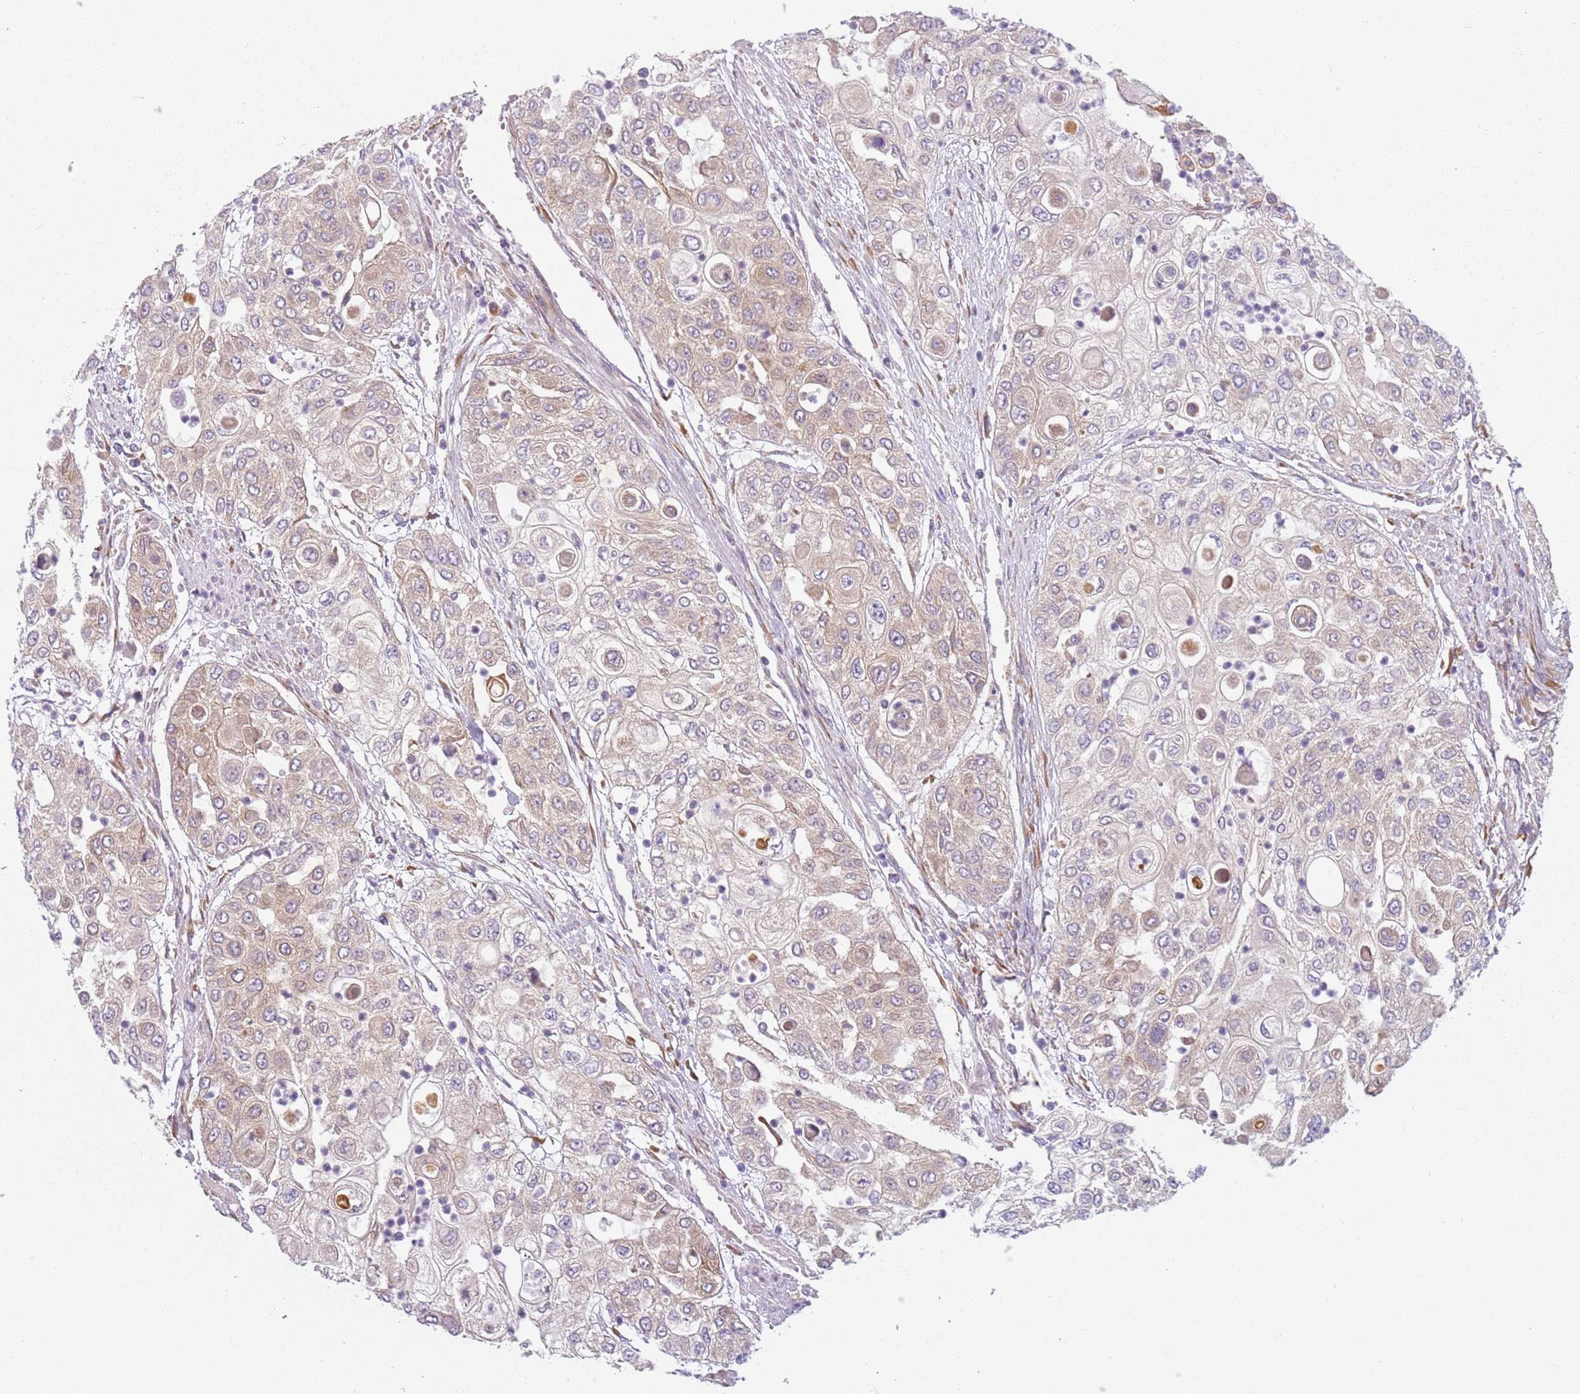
{"staining": {"intensity": "moderate", "quantity": "<25%", "location": "cytoplasmic/membranous"}, "tissue": "urothelial cancer", "cell_type": "Tumor cells", "image_type": "cancer", "snomed": [{"axis": "morphology", "description": "Urothelial carcinoma, High grade"}, {"axis": "topography", "description": "Urinary bladder"}], "caption": "A low amount of moderate cytoplasmic/membranous staining is present in approximately <25% of tumor cells in urothelial cancer tissue.", "gene": "RPS28", "patient": {"sex": "female", "age": 79}}